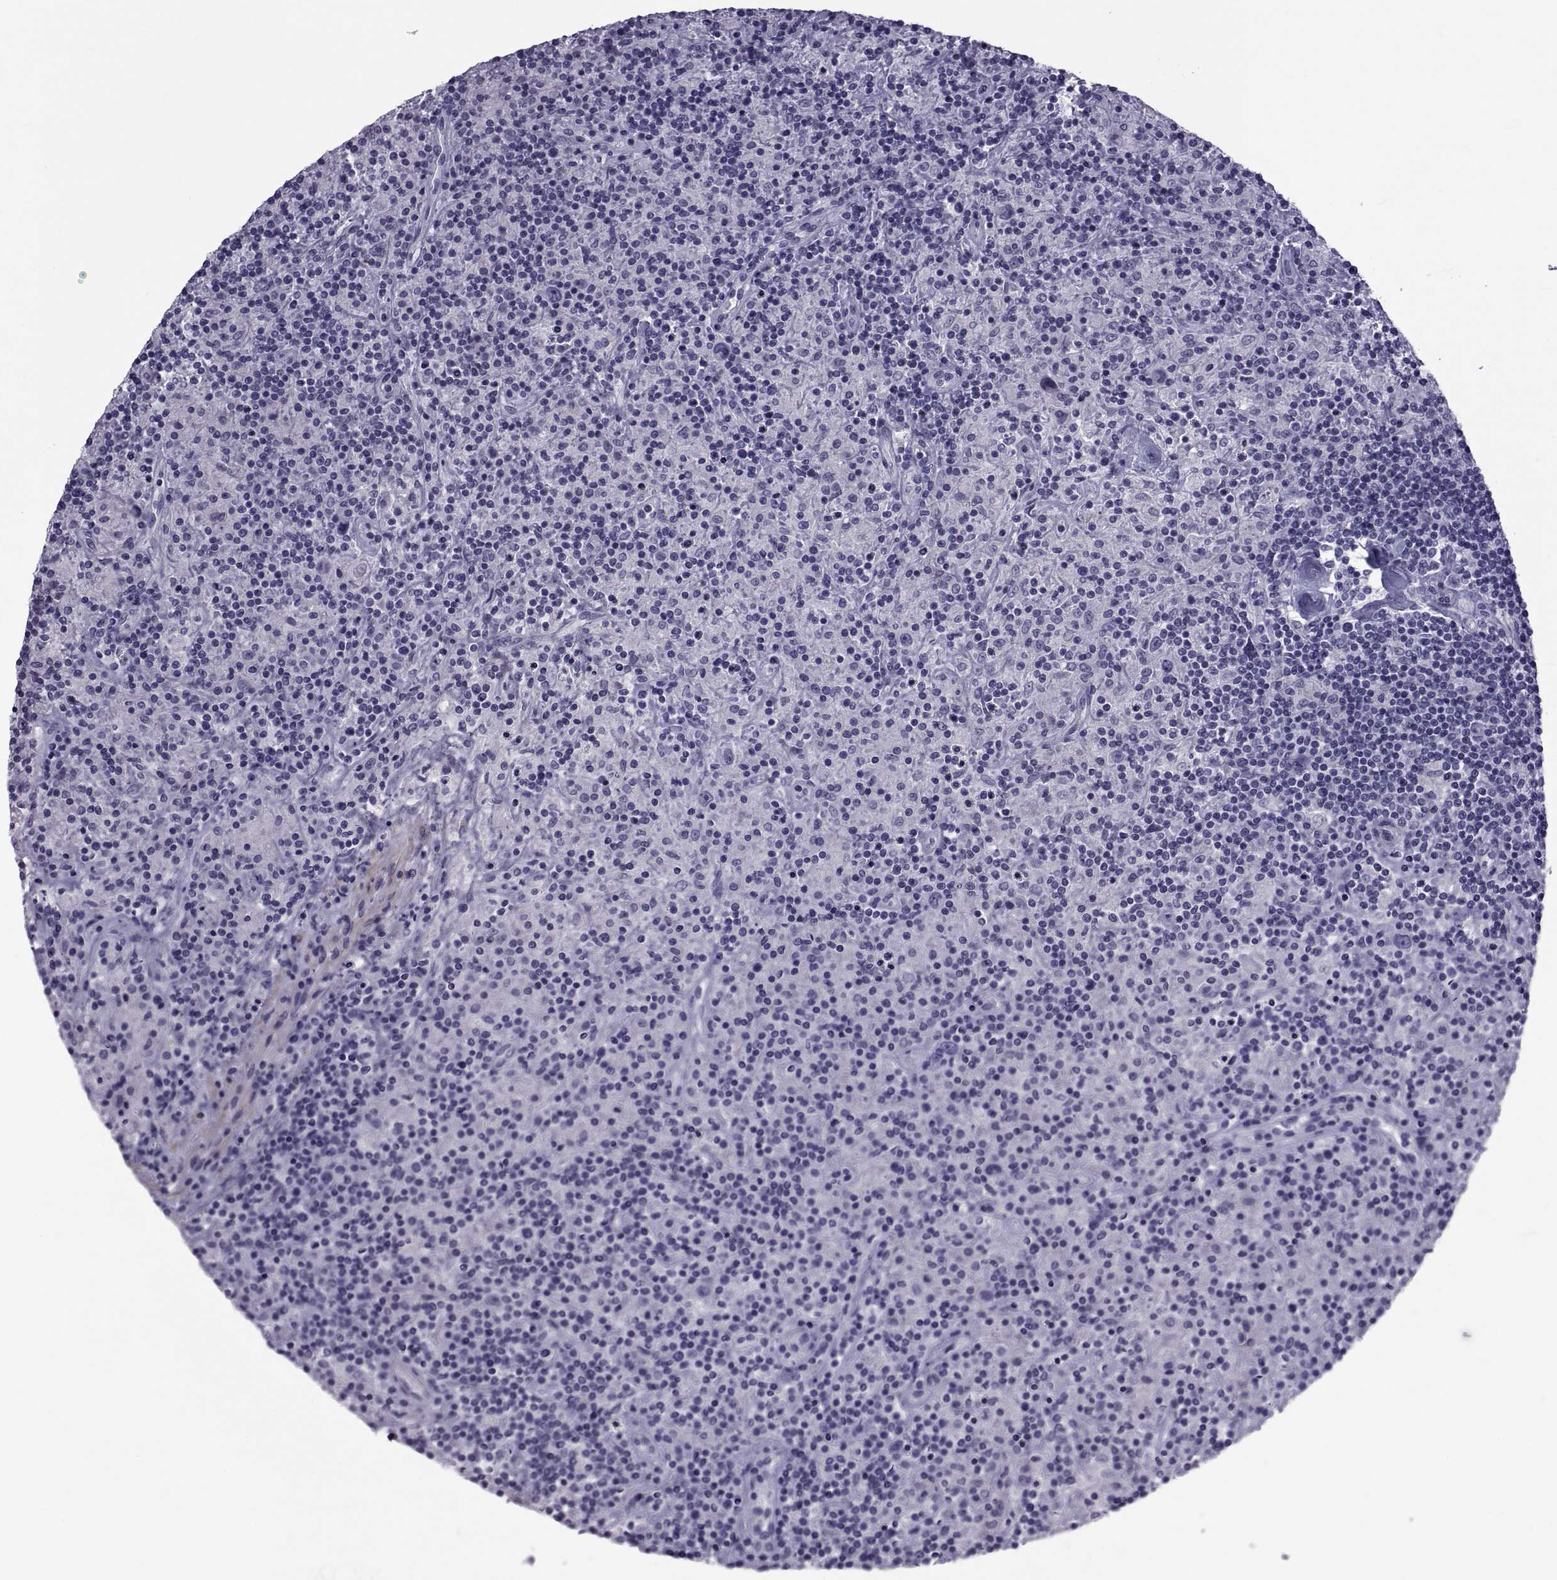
{"staining": {"intensity": "negative", "quantity": "none", "location": "none"}, "tissue": "lymphoma", "cell_type": "Tumor cells", "image_type": "cancer", "snomed": [{"axis": "morphology", "description": "Hodgkin's disease, NOS"}, {"axis": "topography", "description": "Lymph node"}], "caption": "There is no significant staining in tumor cells of lymphoma.", "gene": "MAGEB1", "patient": {"sex": "male", "age": 70}}